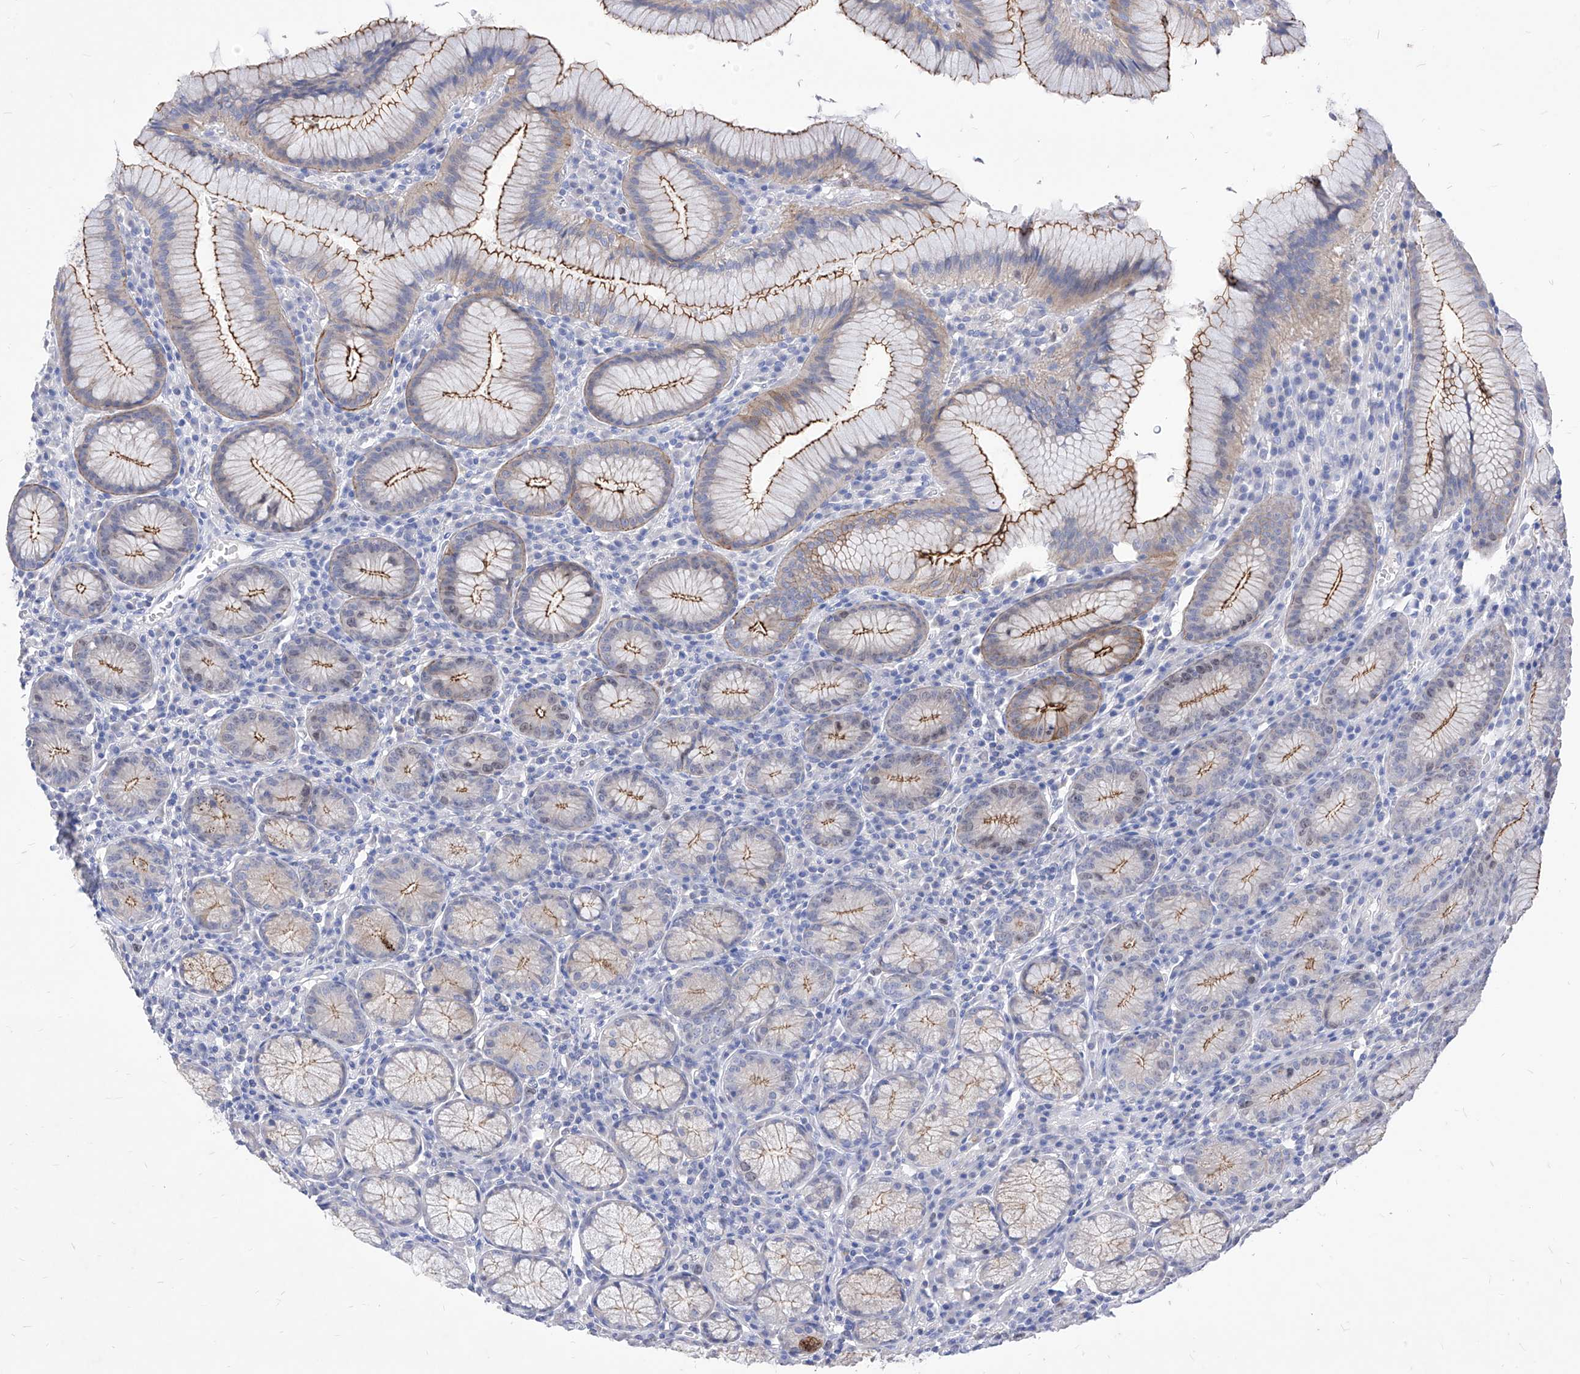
{"staining": {"intensity": "strong", "quantity": "<25%", "location": "cytoplasmic/membranous"}, "tissue": "stomach", "cell_type": "Glandular cells", "image_type": "normal", "snomed": [{"axis": "morphology", "description": "Normal tissue, NOS"}, {"axis": "topography", "description": "Stomach"}], "caption": "The histopathology image shows immunohistochemical staining of benign stomach. There is strong cytoplasmic/membranous staining is identified in approximately <25% of glandular cells.", "gene": "VAX1", "patient": {"sex": "male", "age": 55}}